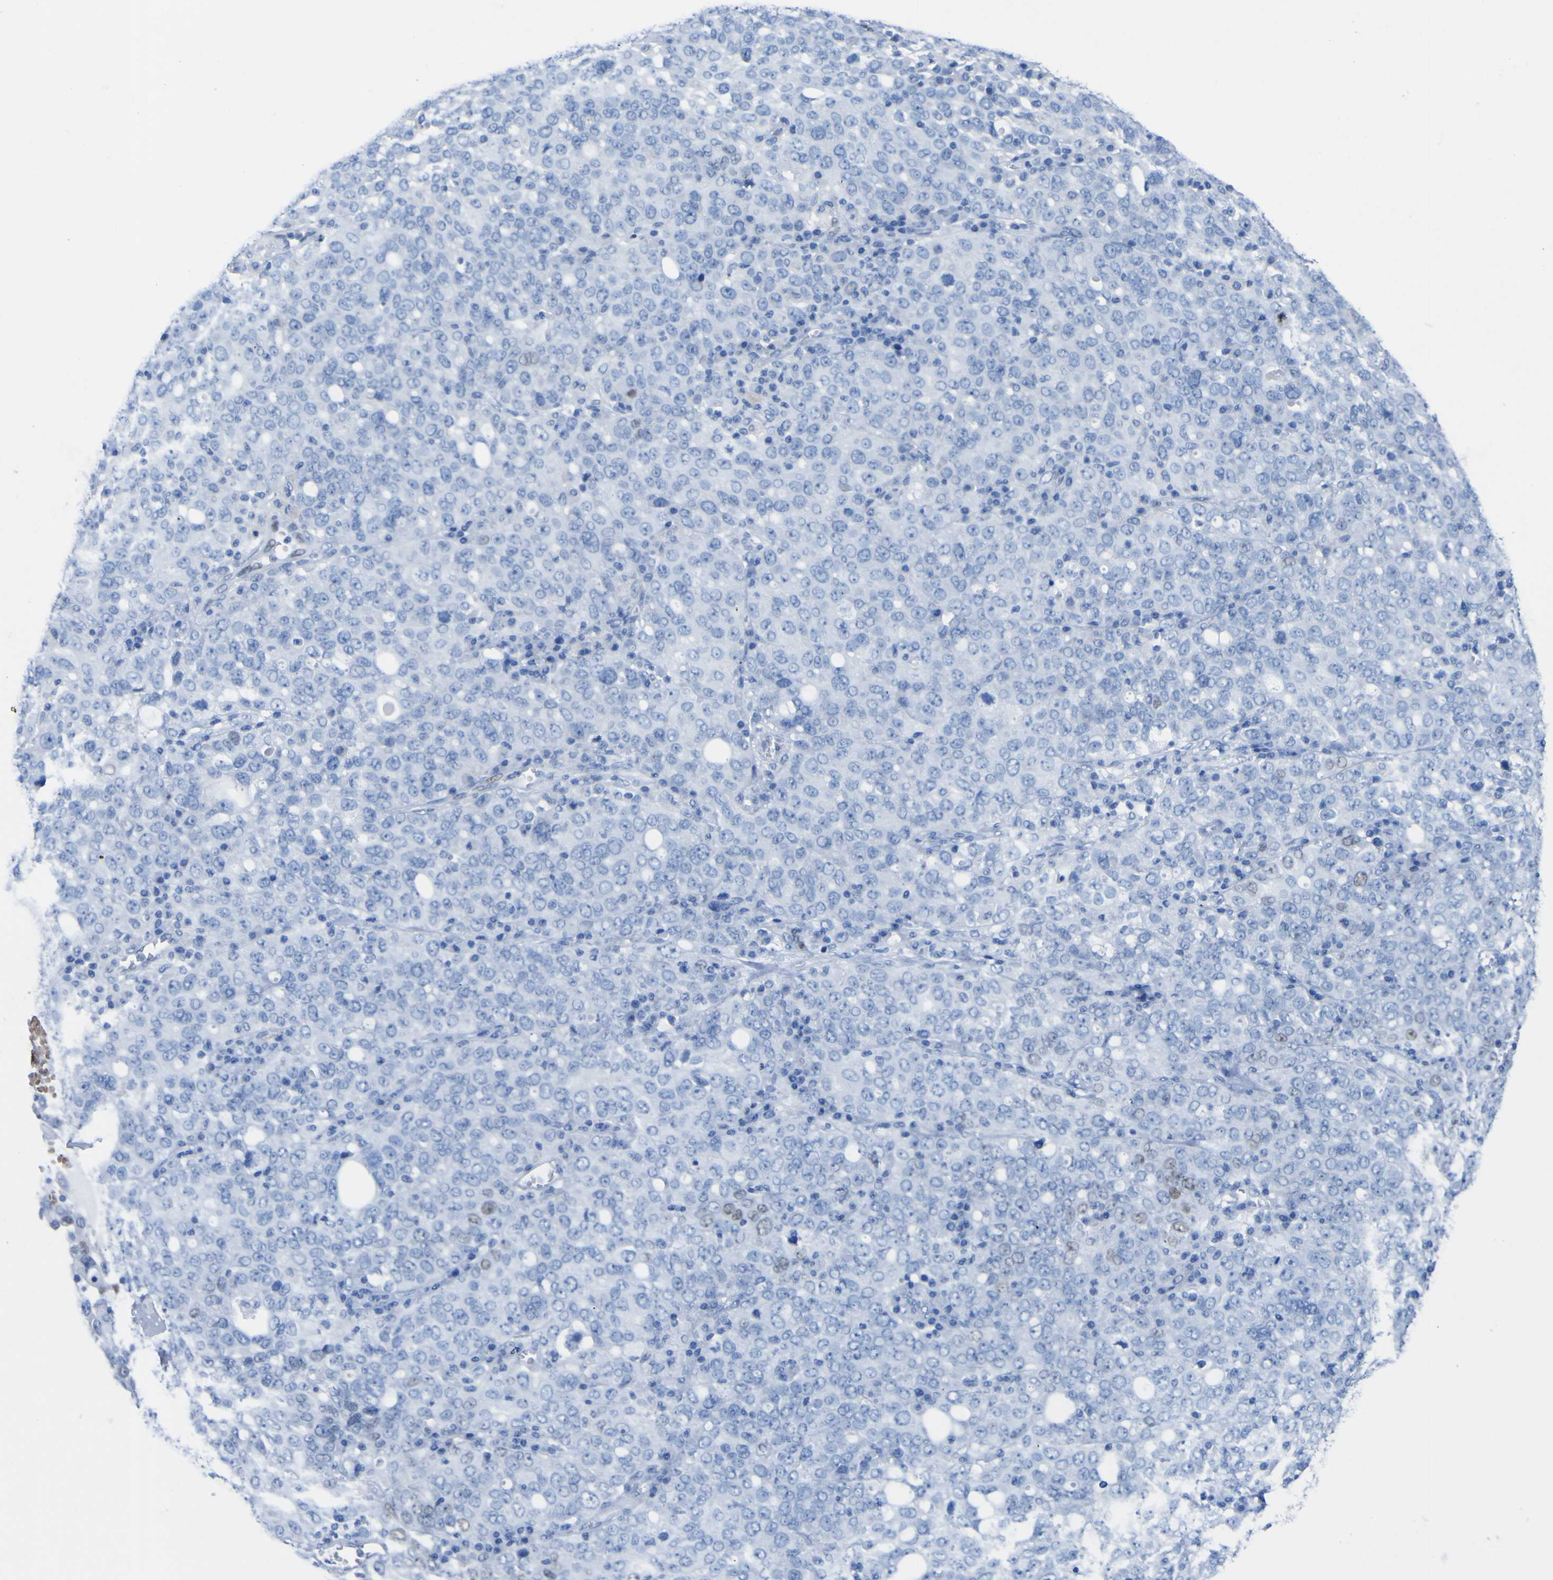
{"staining": {"intensity": "negative", "quantity": "none", "location": "none"}, "tissue": "ovarian cancer", "cell_type": "Tumor cells", "image_type": "cancer", "snomed": [{"axis": "morphology", "description": "Carcinoma, endometroid"}, {"axis": "topography", "description": "Ovary"}], "caption": "Immunohistochemistry photomicrograph of human ovarian endometroid carcinoma stained for a protein (brown), which shows no positivity in tumor cells.", "gene": "DACH1", "patient": {"sex": "female", "age": 62}}